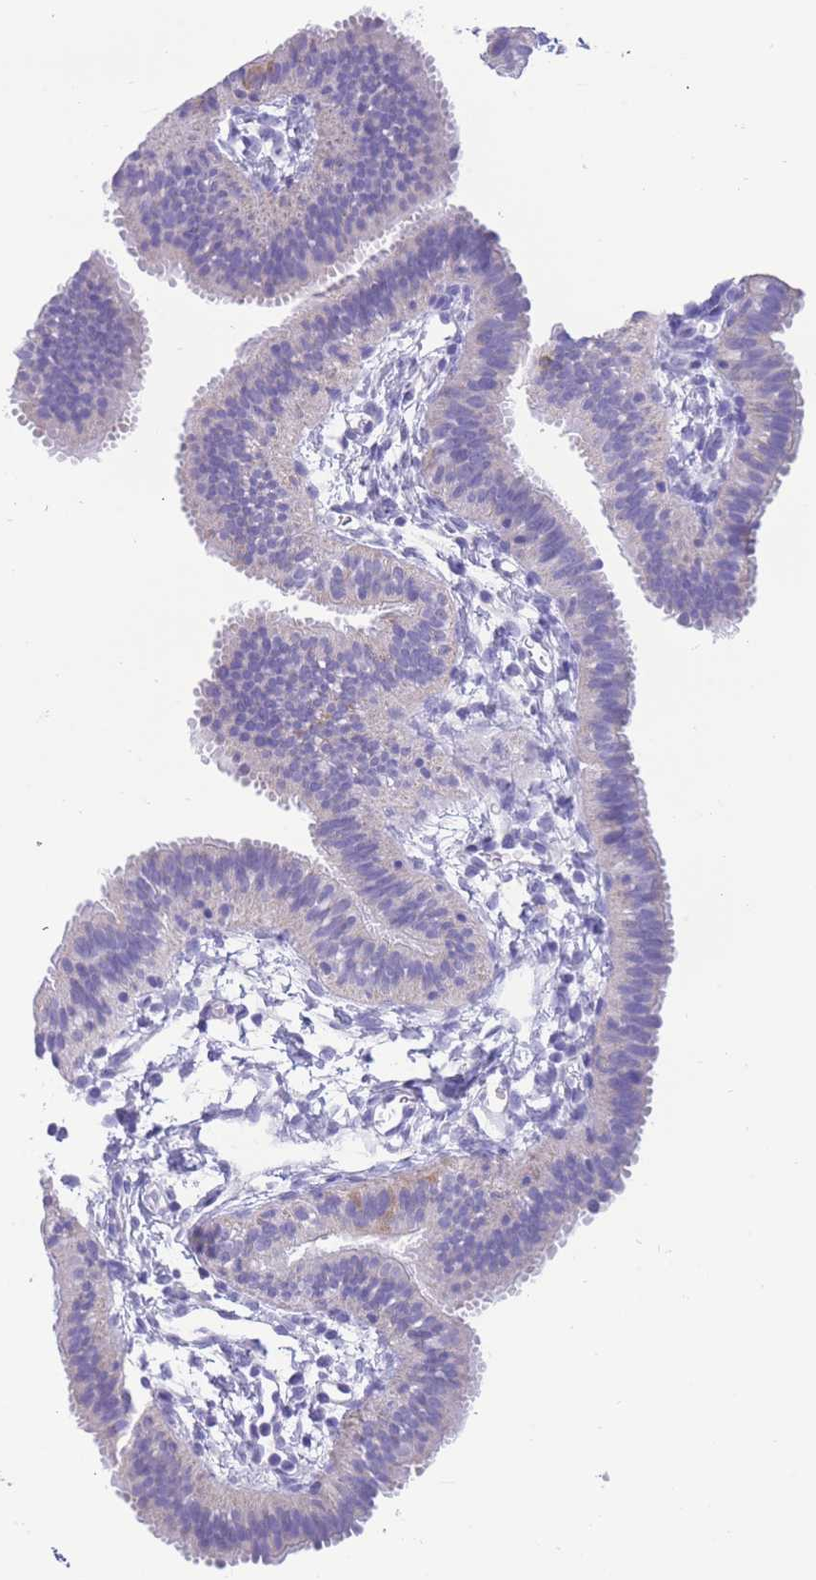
{"staining": {"intensity": "negative", "quantity": "none", "location": "none"}, "tissue": "fallopian tube", "cell_type": "Glandular cells", "image_type": "normal", "snomed": [{"axis": "morphology", "description": "Normal tissue, NOS"}, {"axis": "topography", "description": "Fallopian tube"}], "caption": "Micrograph shows no significant protein staining in glandular cells of unremarkable fallopian tube.", "gene": "INTS2", "patient": {"sex": "female", "age": 35}}